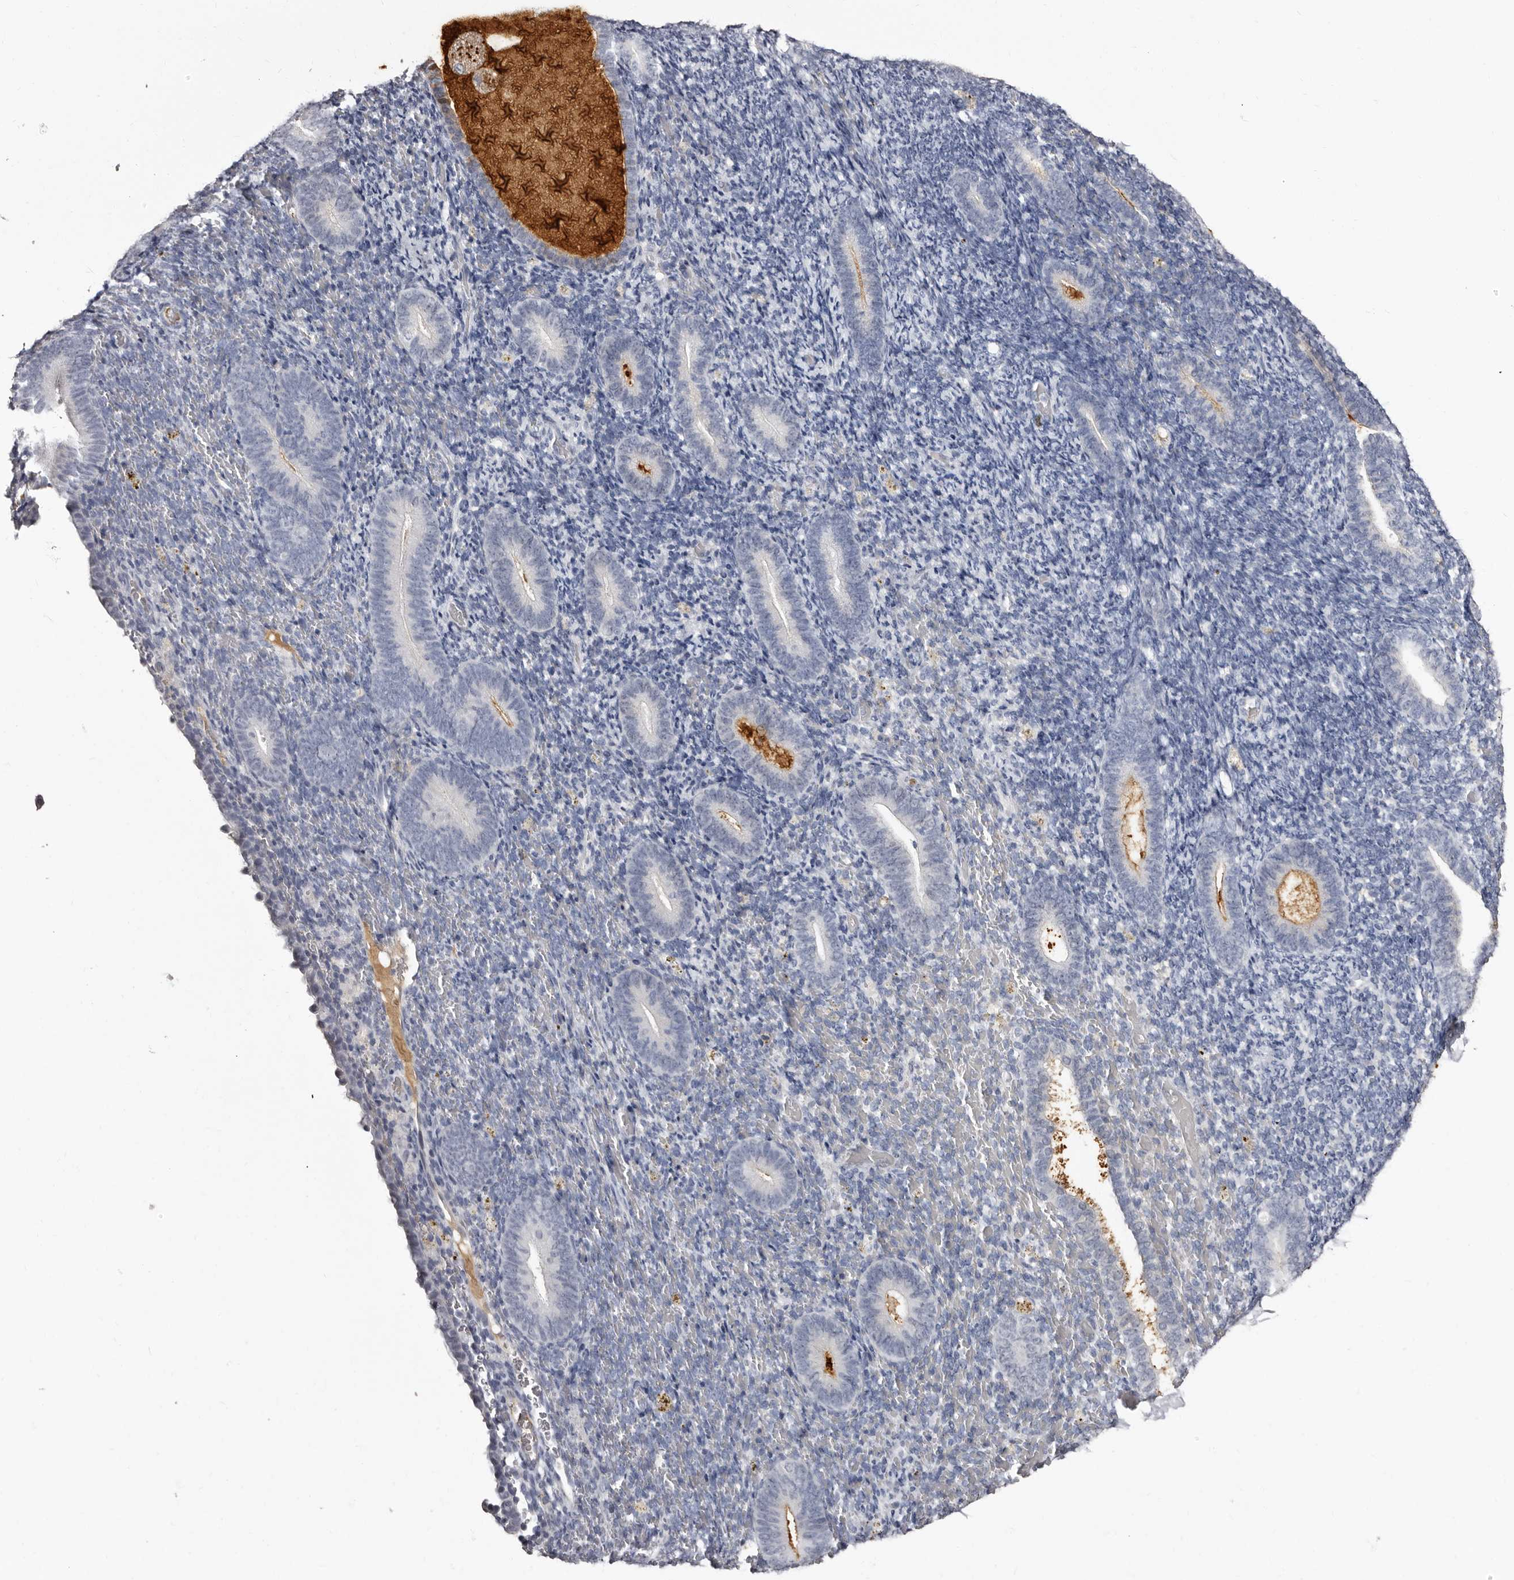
{"staining": {"intensity": "negative", "quantity": "none", "location": "none"}, "tissue": "endometrium", "cell_type": "Cells in endometrial stroma", "image_type": "normal", "snomed": [{"axis": "morphology", "description": "Normal tissue, NOS"}, {"axis": "topography", "description": "Endometrium"}], "caption": "A high-resolution image shows IHC staining of benign endometrium, which displays no significant positivity in cells in endometrial stroma.", "gene": "TBC1D22B", "patient": {"sex": "female", "age": 51}}